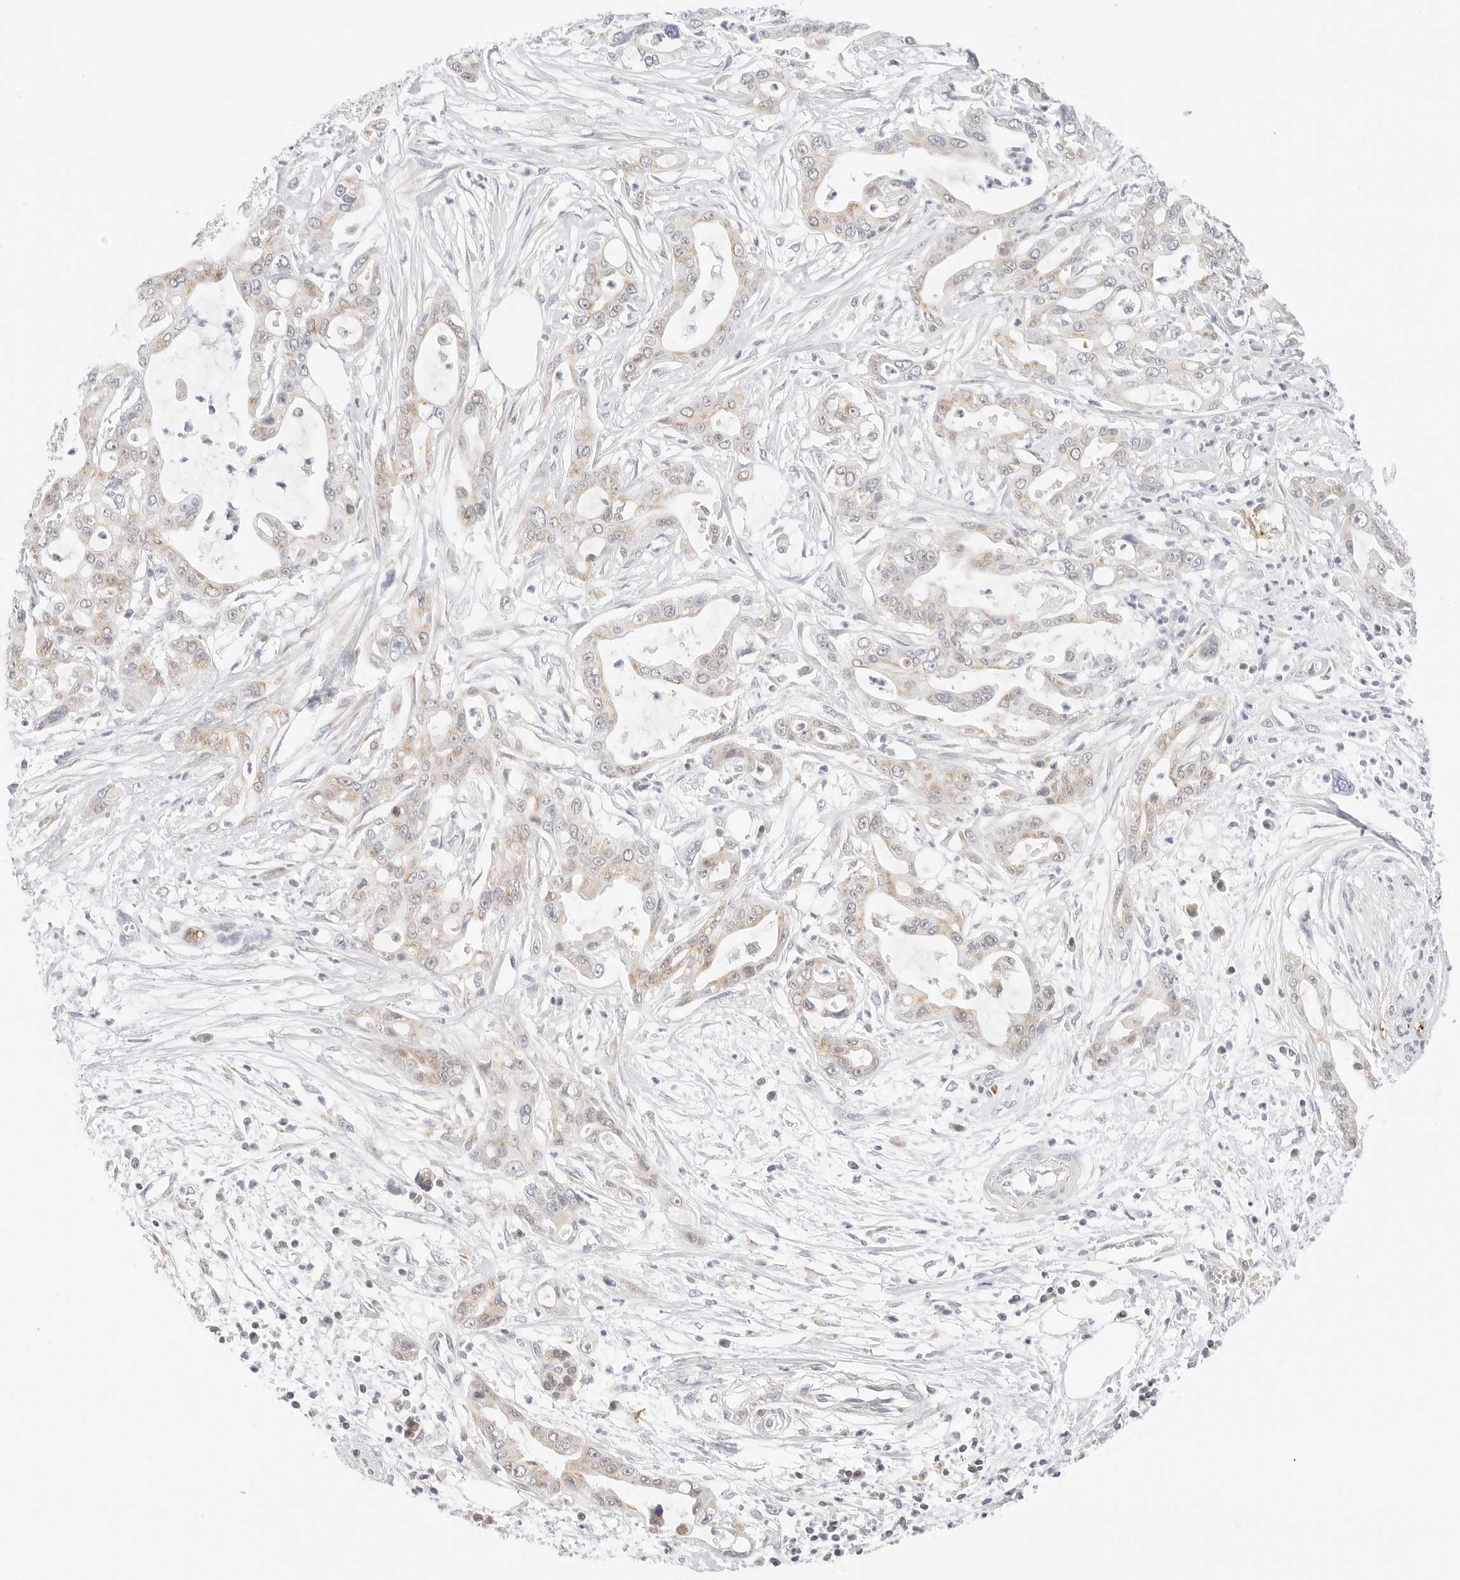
{"staining": {"intensity": "moderate", "quantity": "<25%", "location": "cytoplasmic/membranous"}, "tissue": "pancreatic cancer", "cell_type": "Tumor cells", "image_type": "cancer", "snomed": [{"axis": "morphology", "description": "Adenocarcinoma, NOS"}, {"axis": "topography", "description": "Pancreas"}], "caption": "Pancreatic adenocarcinoma was stained to show a protein in brown. There is low levels of moderate cytoplasmic/membranous positivity in approximately <25% of tumor cells.", "gene": "ATL1", "patient": {"sex": "male", "age": 68}}